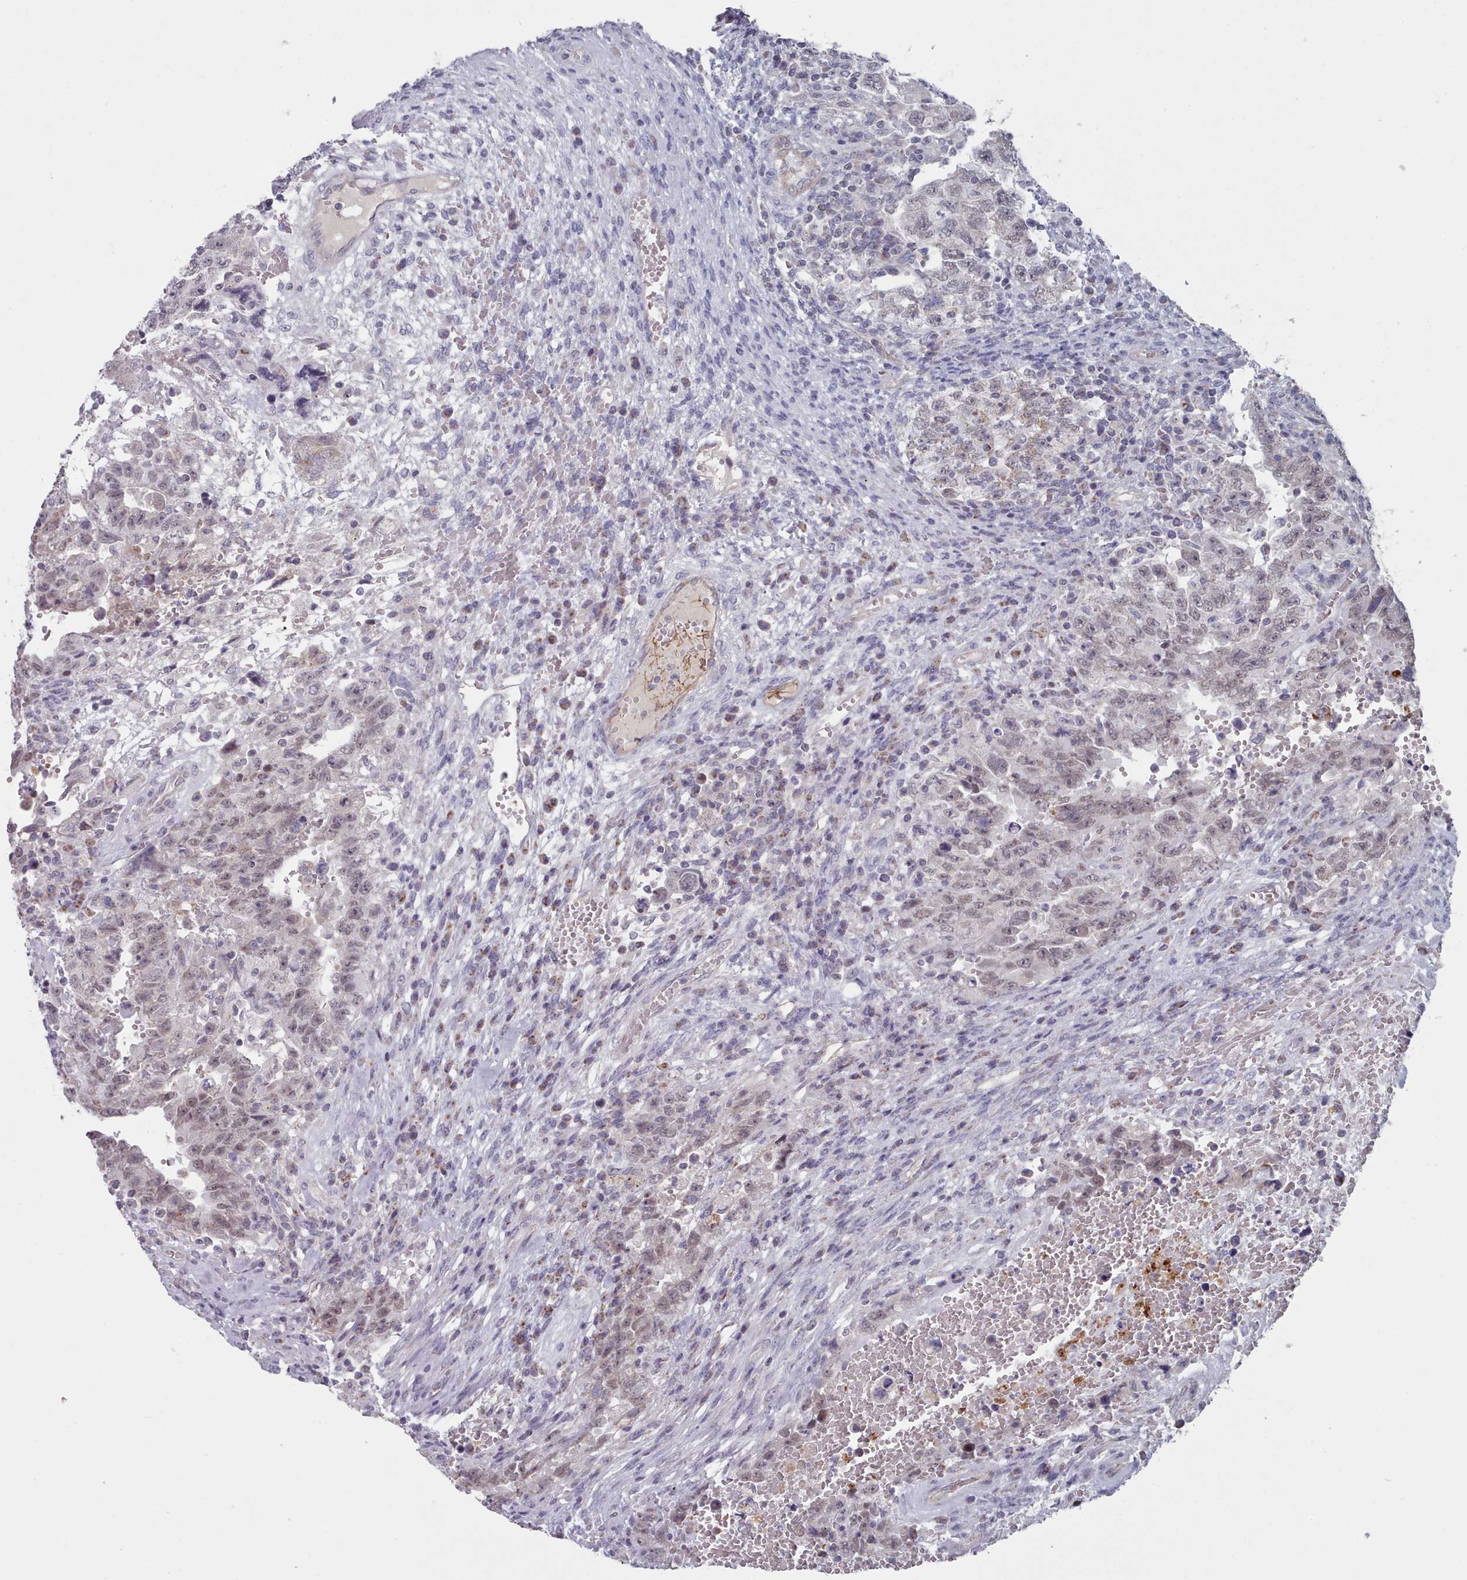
{"staining": {"intensity": "weak", "quantity": "25%-75%", "location": "nuclear"}, "tissue": "testis cancer", "cell_type": "Tumor cells", "image_type": "cancer", "snomed": [{"axis": "morphology", "description": "Carcinoma, Embryonal, NOS"}, {"axis": "topography", "description": "Testis"}], "caption": "Protein staining demonstrates weak nuclear expression in about 25%-75% of tumor cells in embryonal carcinoma (testis).", "gene": "TRARG1", "patient": {"sex": "male", "age": 26}}